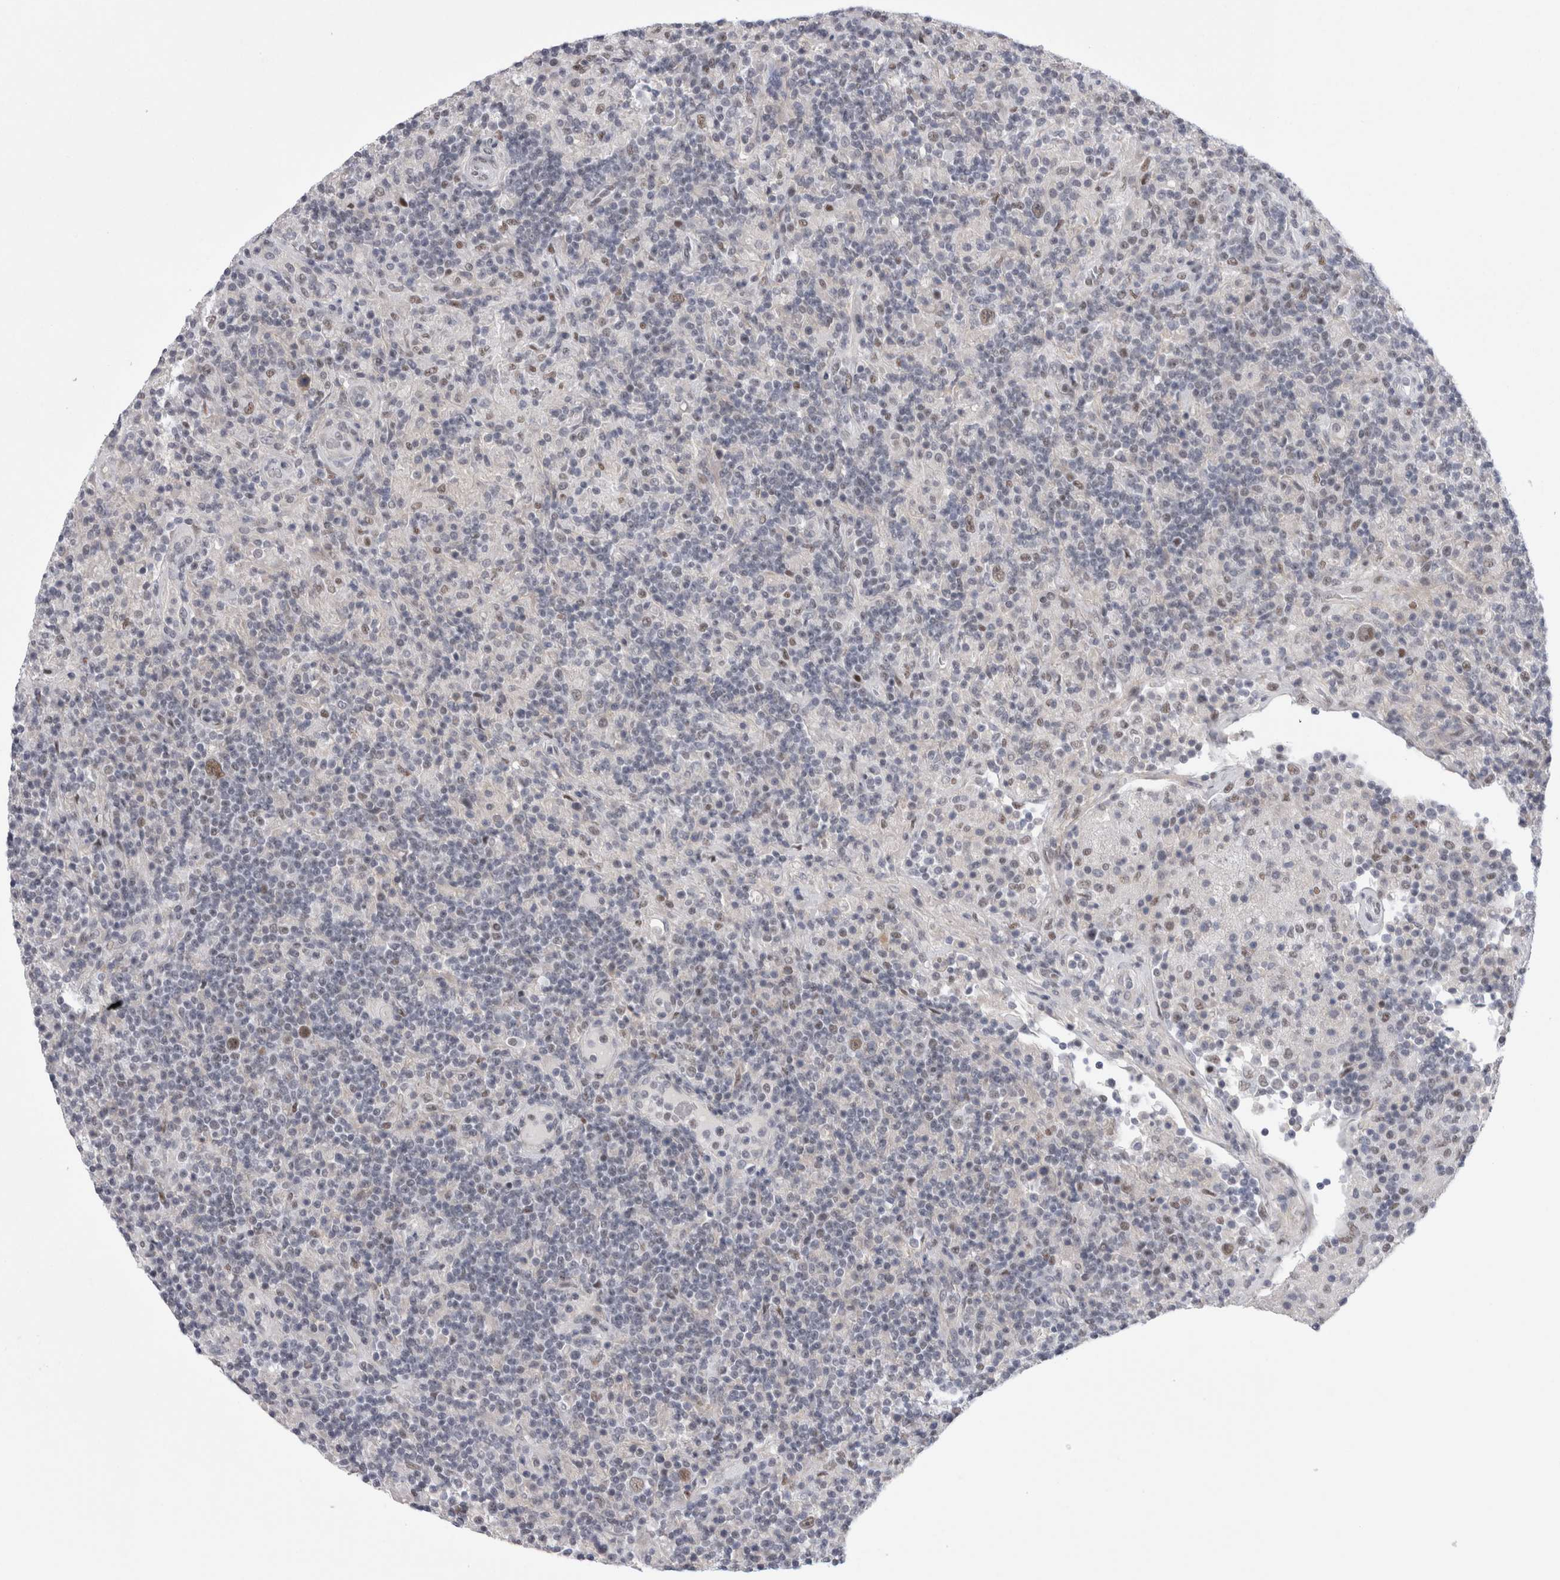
{"staining": {"intensity": "weak", "quantity": "25%-75%", "location": "nuclear"}, "tissue": "lymphoma", "cell_type": "Tumor cells", "image_type": "cancer", "snomed": [{"axis": "morphology", "description": "Hodgkin's disease, NOS"}, {"axis": "topography", "description": "Lymph node"}], "caption": "Immunohistochemical staining of human lymphoma reveals weak nuclear protein staining in approximately 25%-75% of tumor cells.", "gene": "API5", "patient": {"sex": "male", "age": 70}}